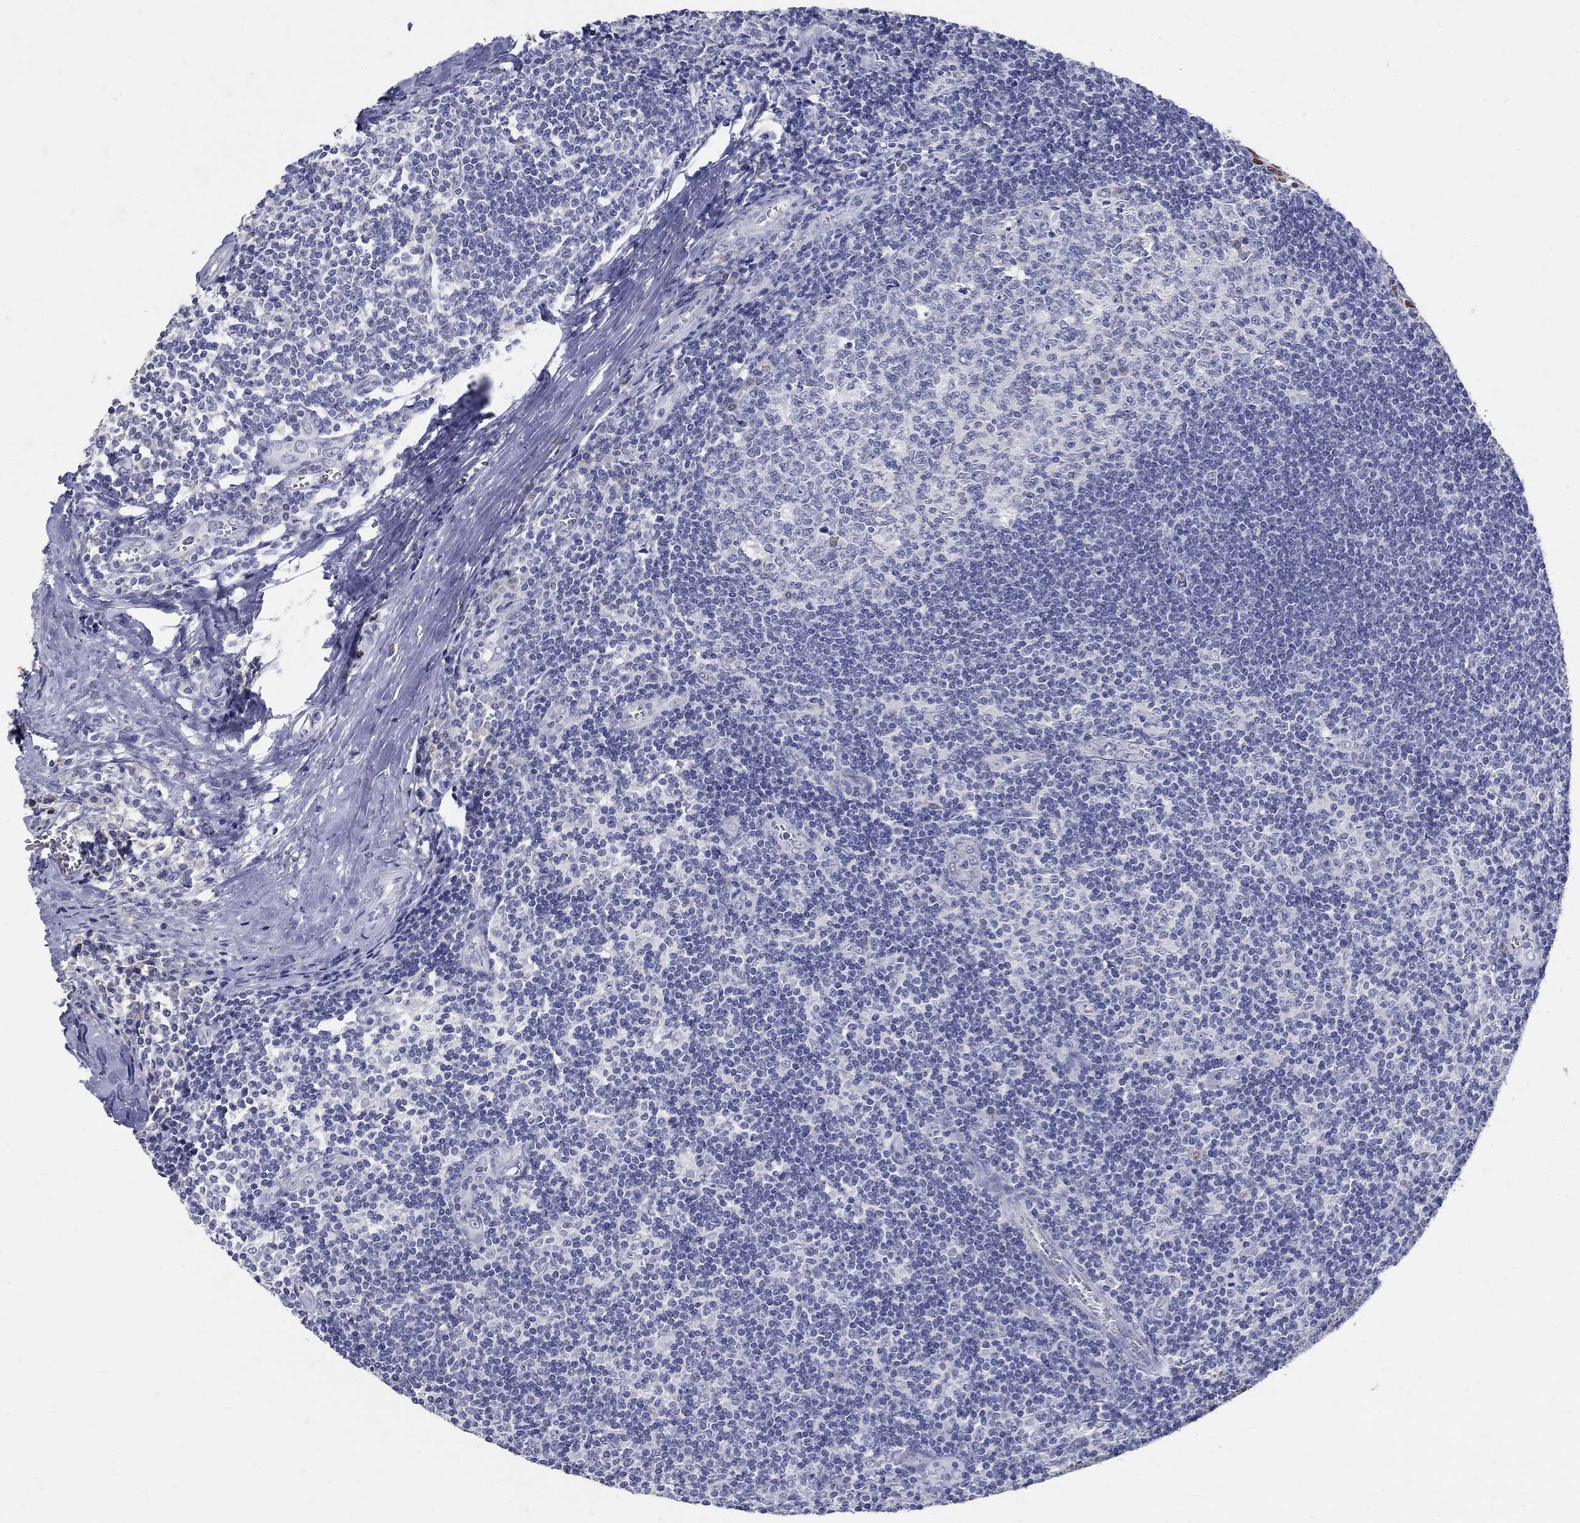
{"staining": {"intensity": "negative", "quantity": "none", "location": "none"}, "tissue": "tonsil", "cell_type": "Germinal center cells", "image_type": "normal", "snomed": [{"axis": "morphology", "description": "Normal tissue, NOS"}, {"axis": "topography", "description": "Tonsil"}], "caption": "An image of human tonsil is negative for staining in germinal center cells. (Brightfield microscopy of DAB immunohistochemistry (IHC) at high magnification).", "gene": "SOX2", "patient": {"sex": "male", "age": 33}}